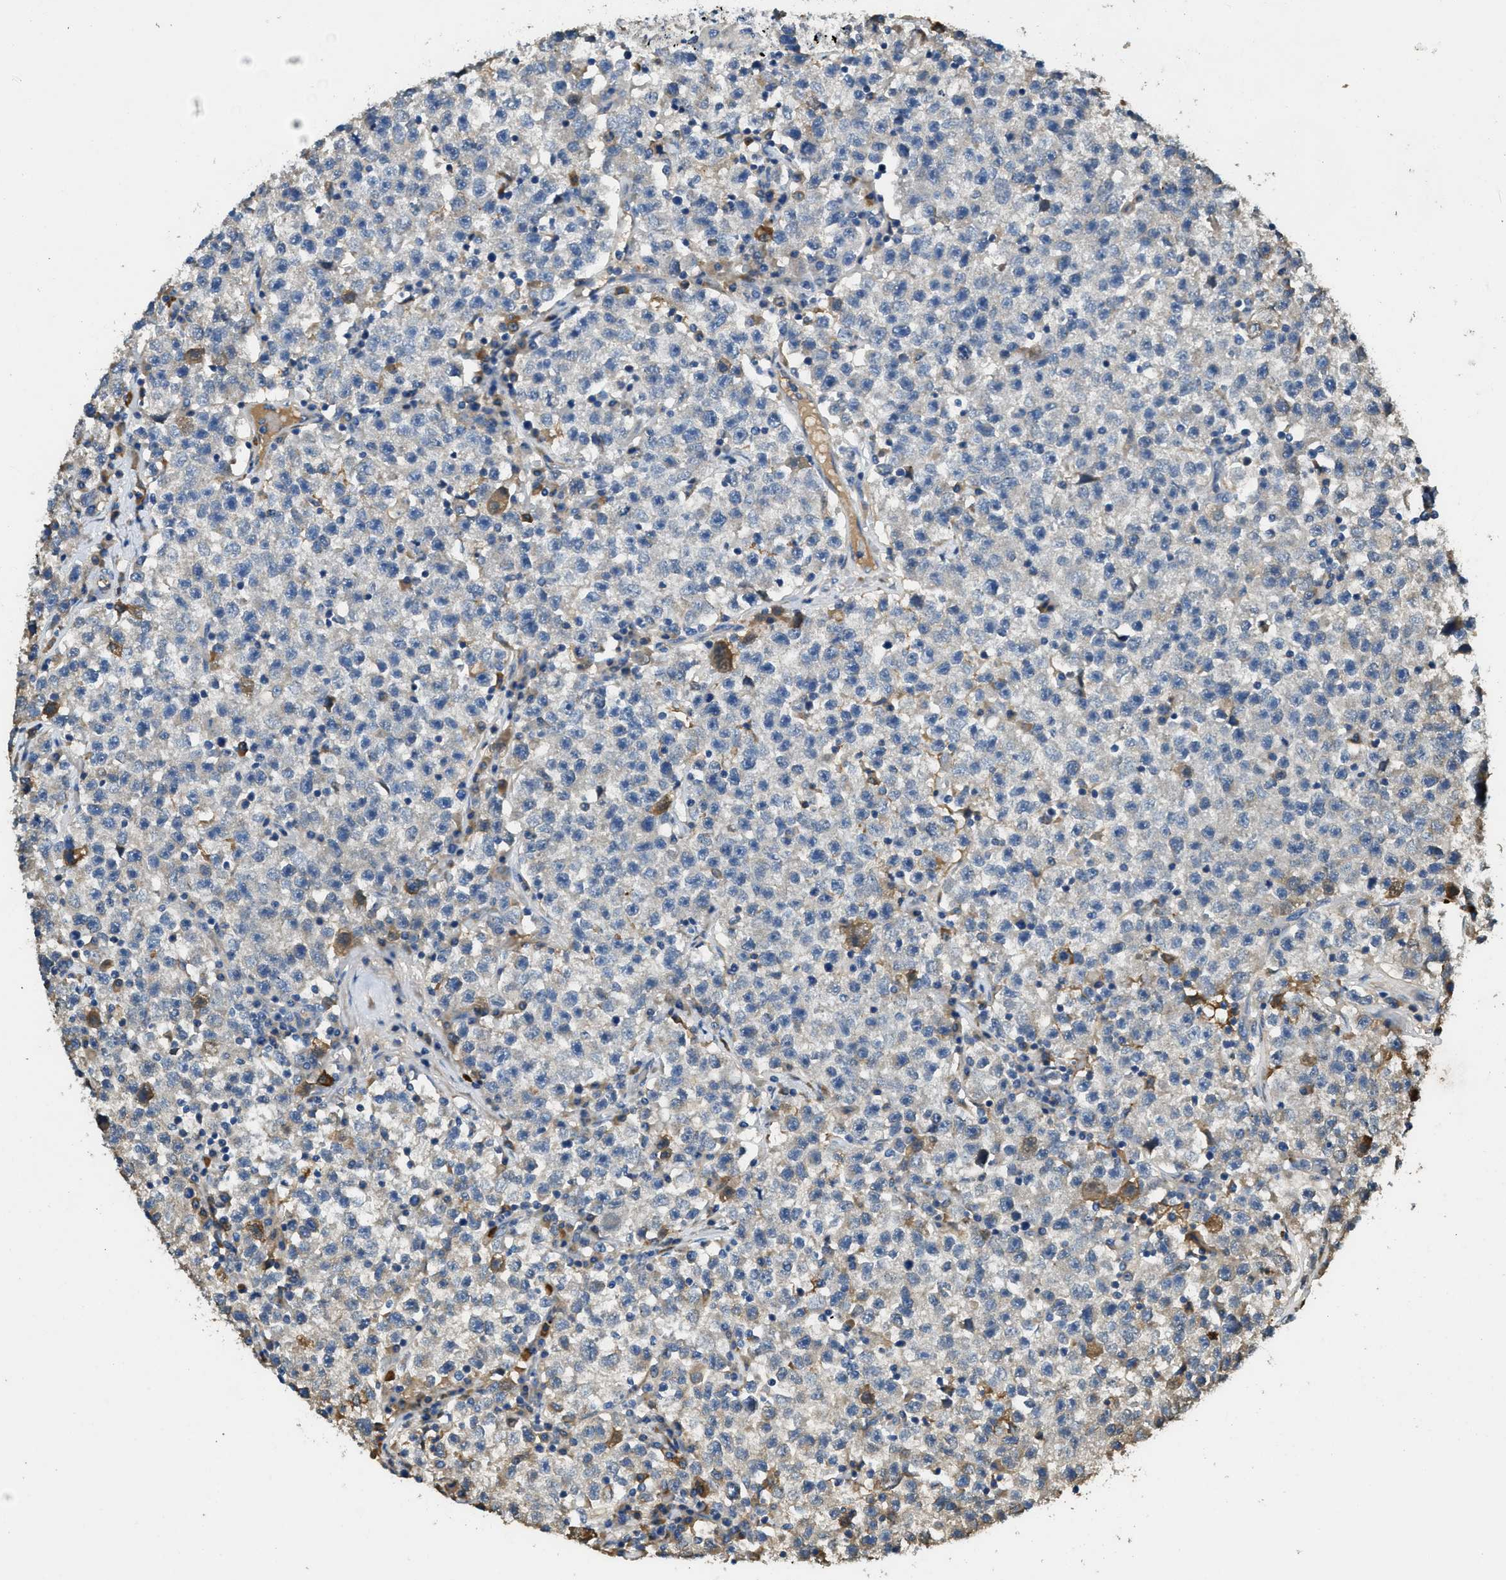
{"staining": {"intensity": "negative", "quantity": "none", "location": "none"}, "tissue": "testis cancer", "cell_type": "Tumor cells", "image_type": "cancer", "snomed": [{"axis": "morphology", "description": "Seminoma, NOS"}, {"axis": "topography", "description": "Testis"}], "caption": "Immunohistochemistry of human testis cancer (seminoma) reveals no staining in tumor cells.", "gene": "RIPK2", "patient": {"sex": "male", "age": 22}}